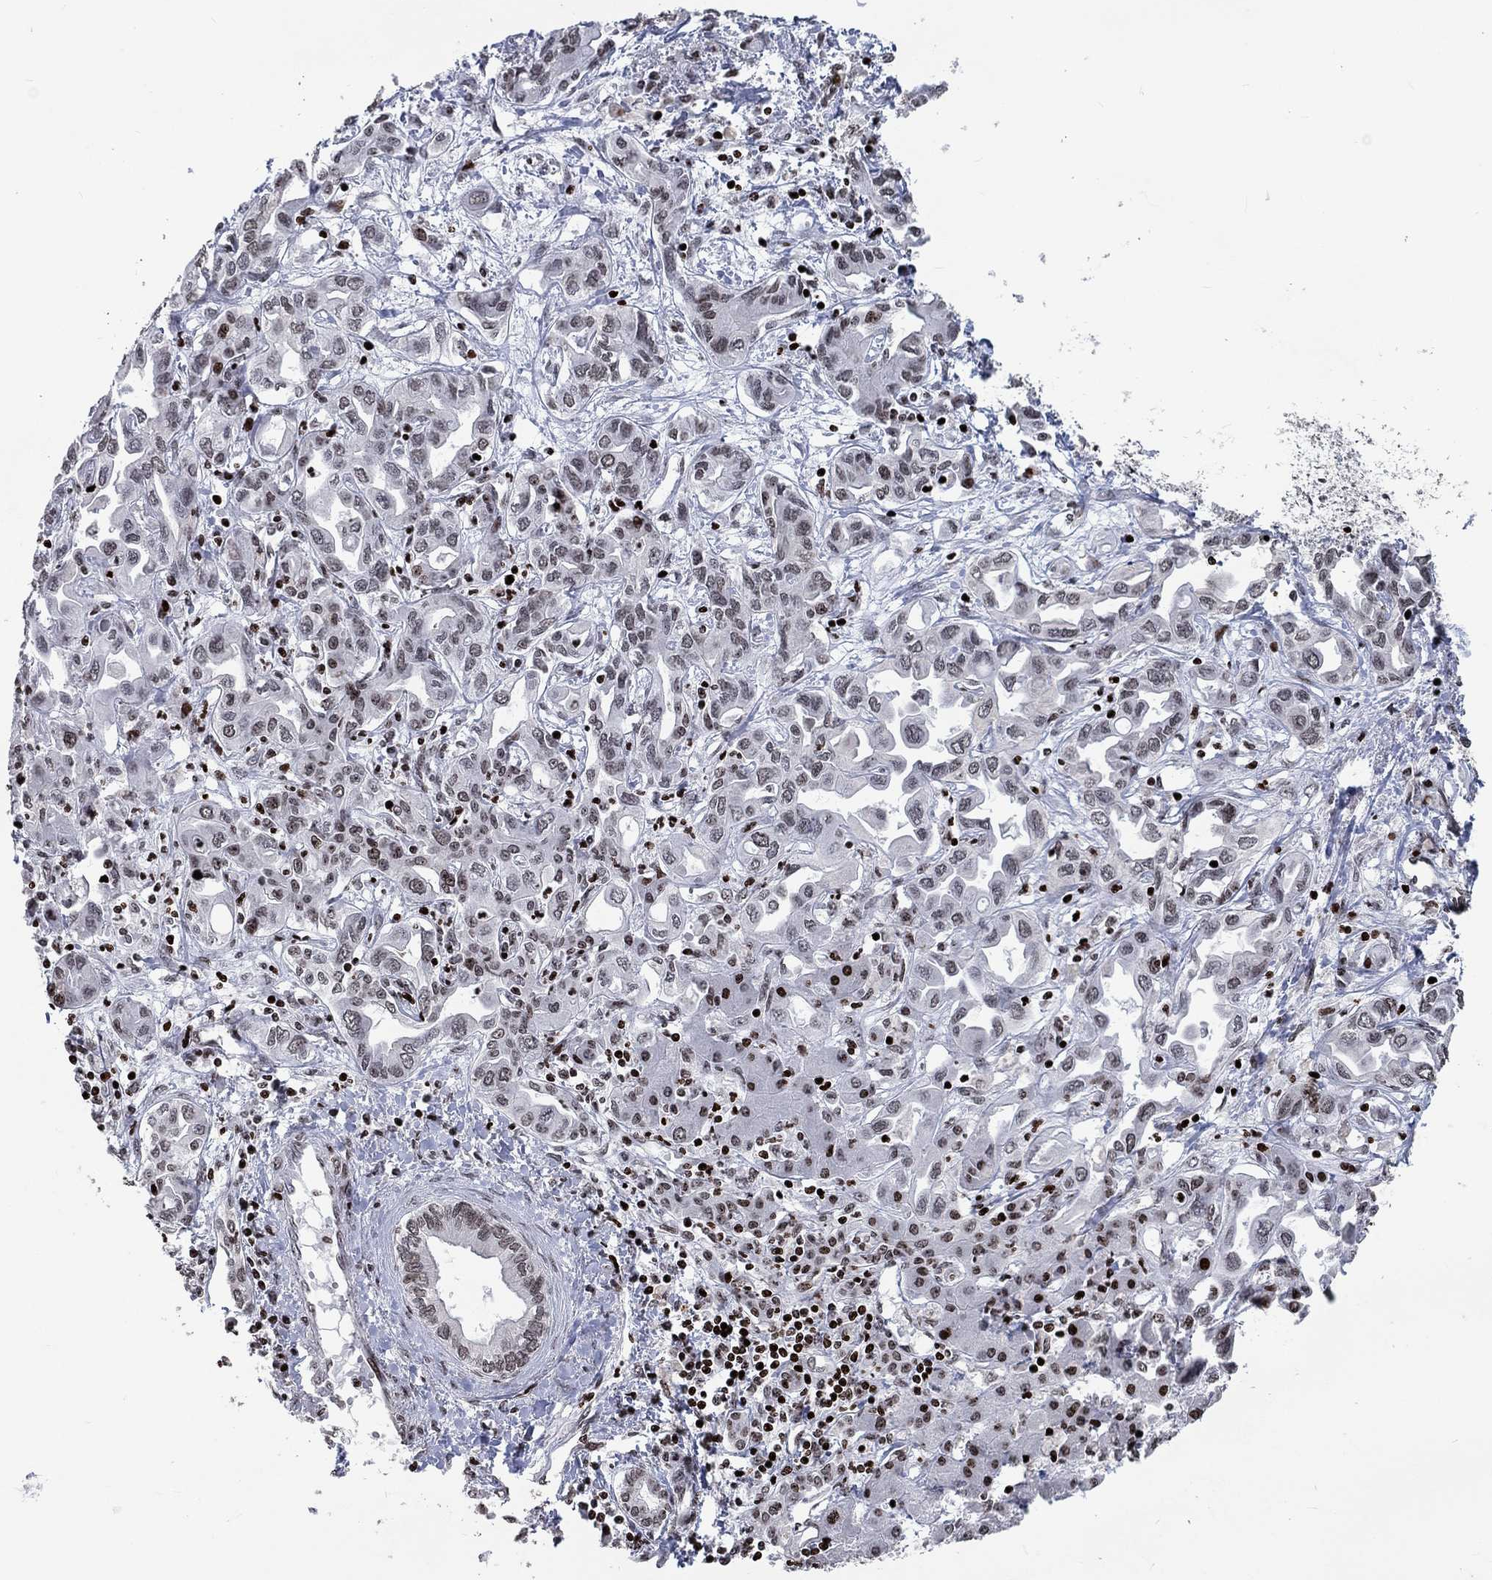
{"staining": {"intensity": "weak", "quantity": "<25%", "location": "nuclear"}, "tissue": "liver cancer", "cell_type": "Tumor cells", "image_type": "cancer", "snomed": [{"axis": "morphology", "description": "Cholangiocarcinoma"}, {"axis": "topography", "description": "Liver"}], "caption": "The immunohistochemistry (IHC) image has no significant staining in tumor cells of liver cancer tissue. (DAB (3,3'-diaminobenzidine) immunohistochemistry with hematoxylin counter stain).", "gene": "SRSF3", "patient": {"sex": "female", "age": 64}}